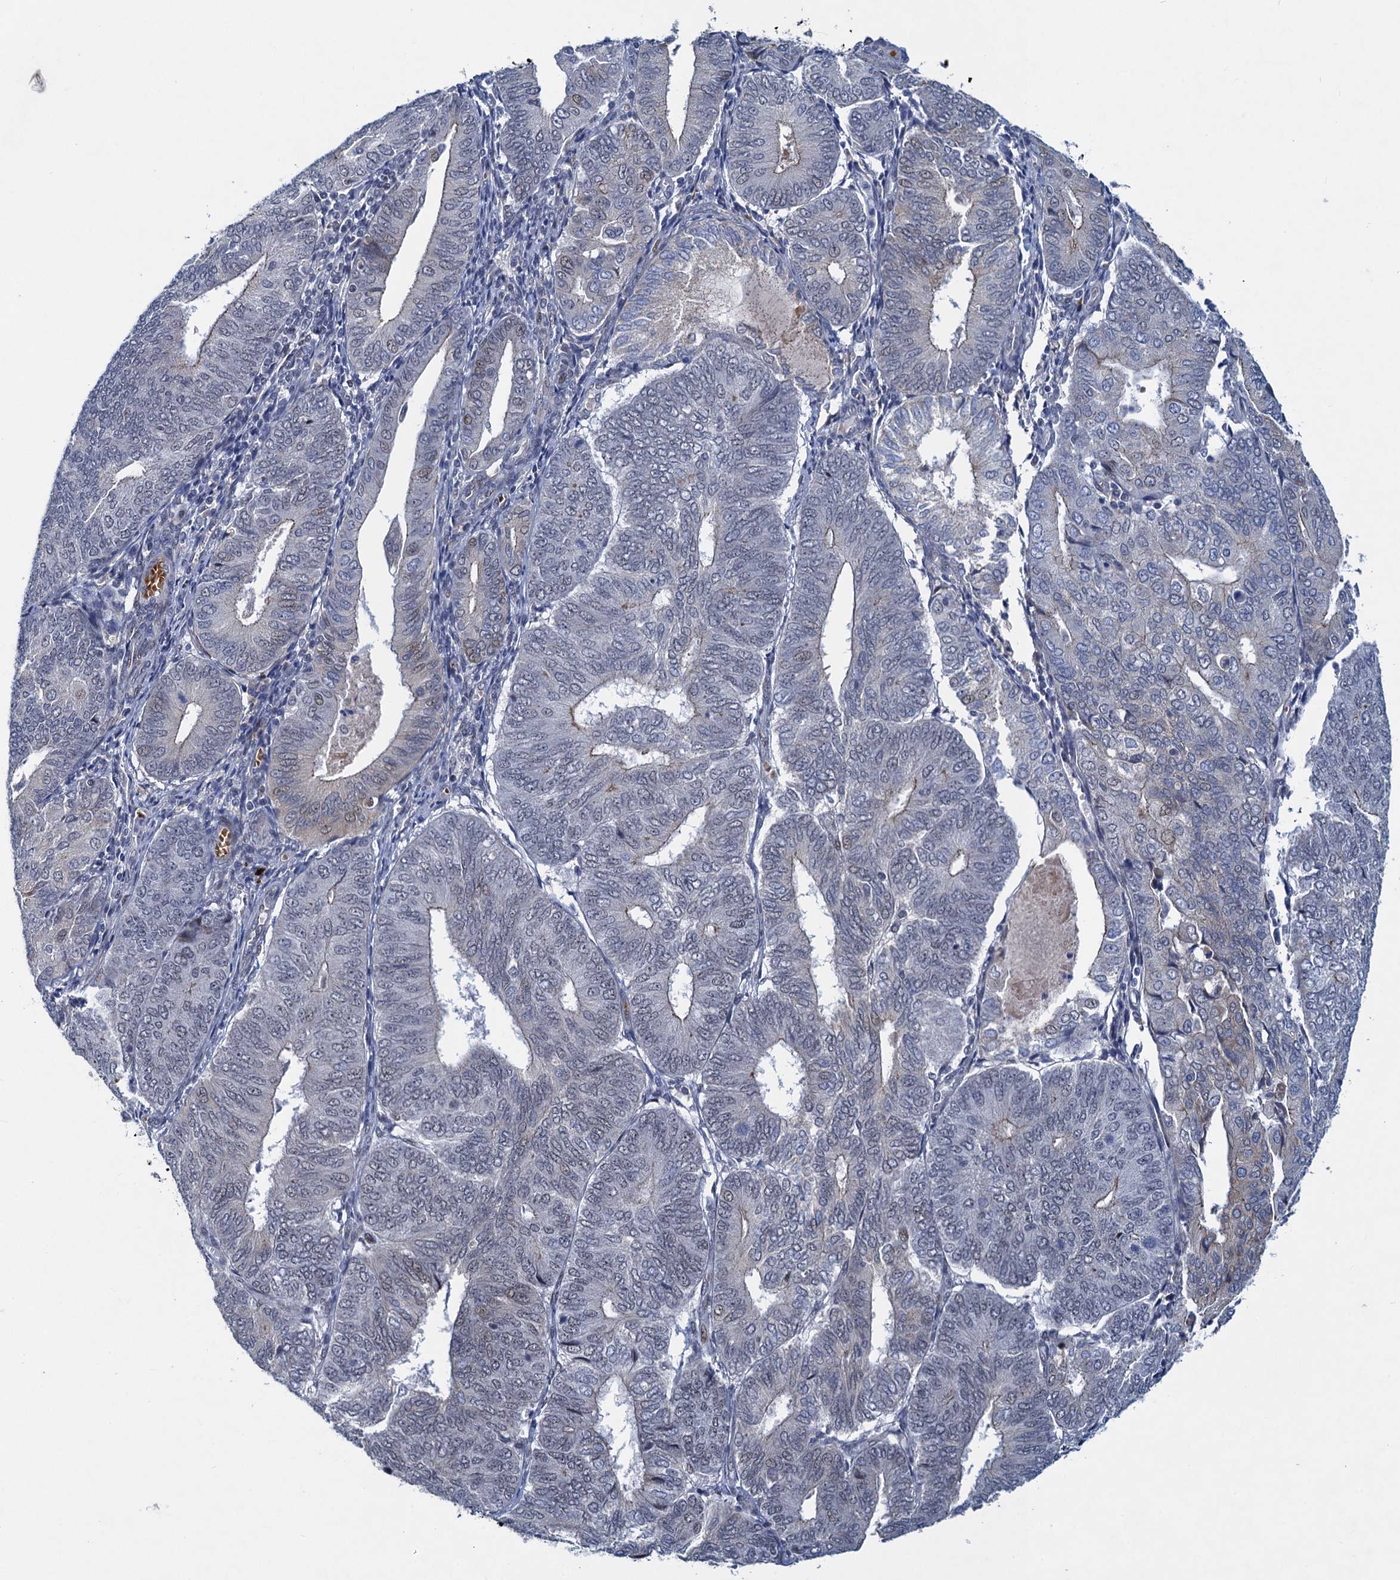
{"staining": {"intensity": "negative", "quantity": "none", "location": "none"}, "tissue": "endometrial cancer", "cell_type": "Tumor cells", "image_type": "cancer", "snomed": [{"axis": "morphology", "description": "Adenocarcinoma, NOS"}, {"axis": "topography", "description": "Endometrium"}], "caption": "An IHC photomicrograph of adenocarcinoma (endometrial) is shown. There is no staining in tumor cells of adenocarcinoma (endometrial).", "gene": "ATOSA", "patient": {"sex": "female", "age": 81}}